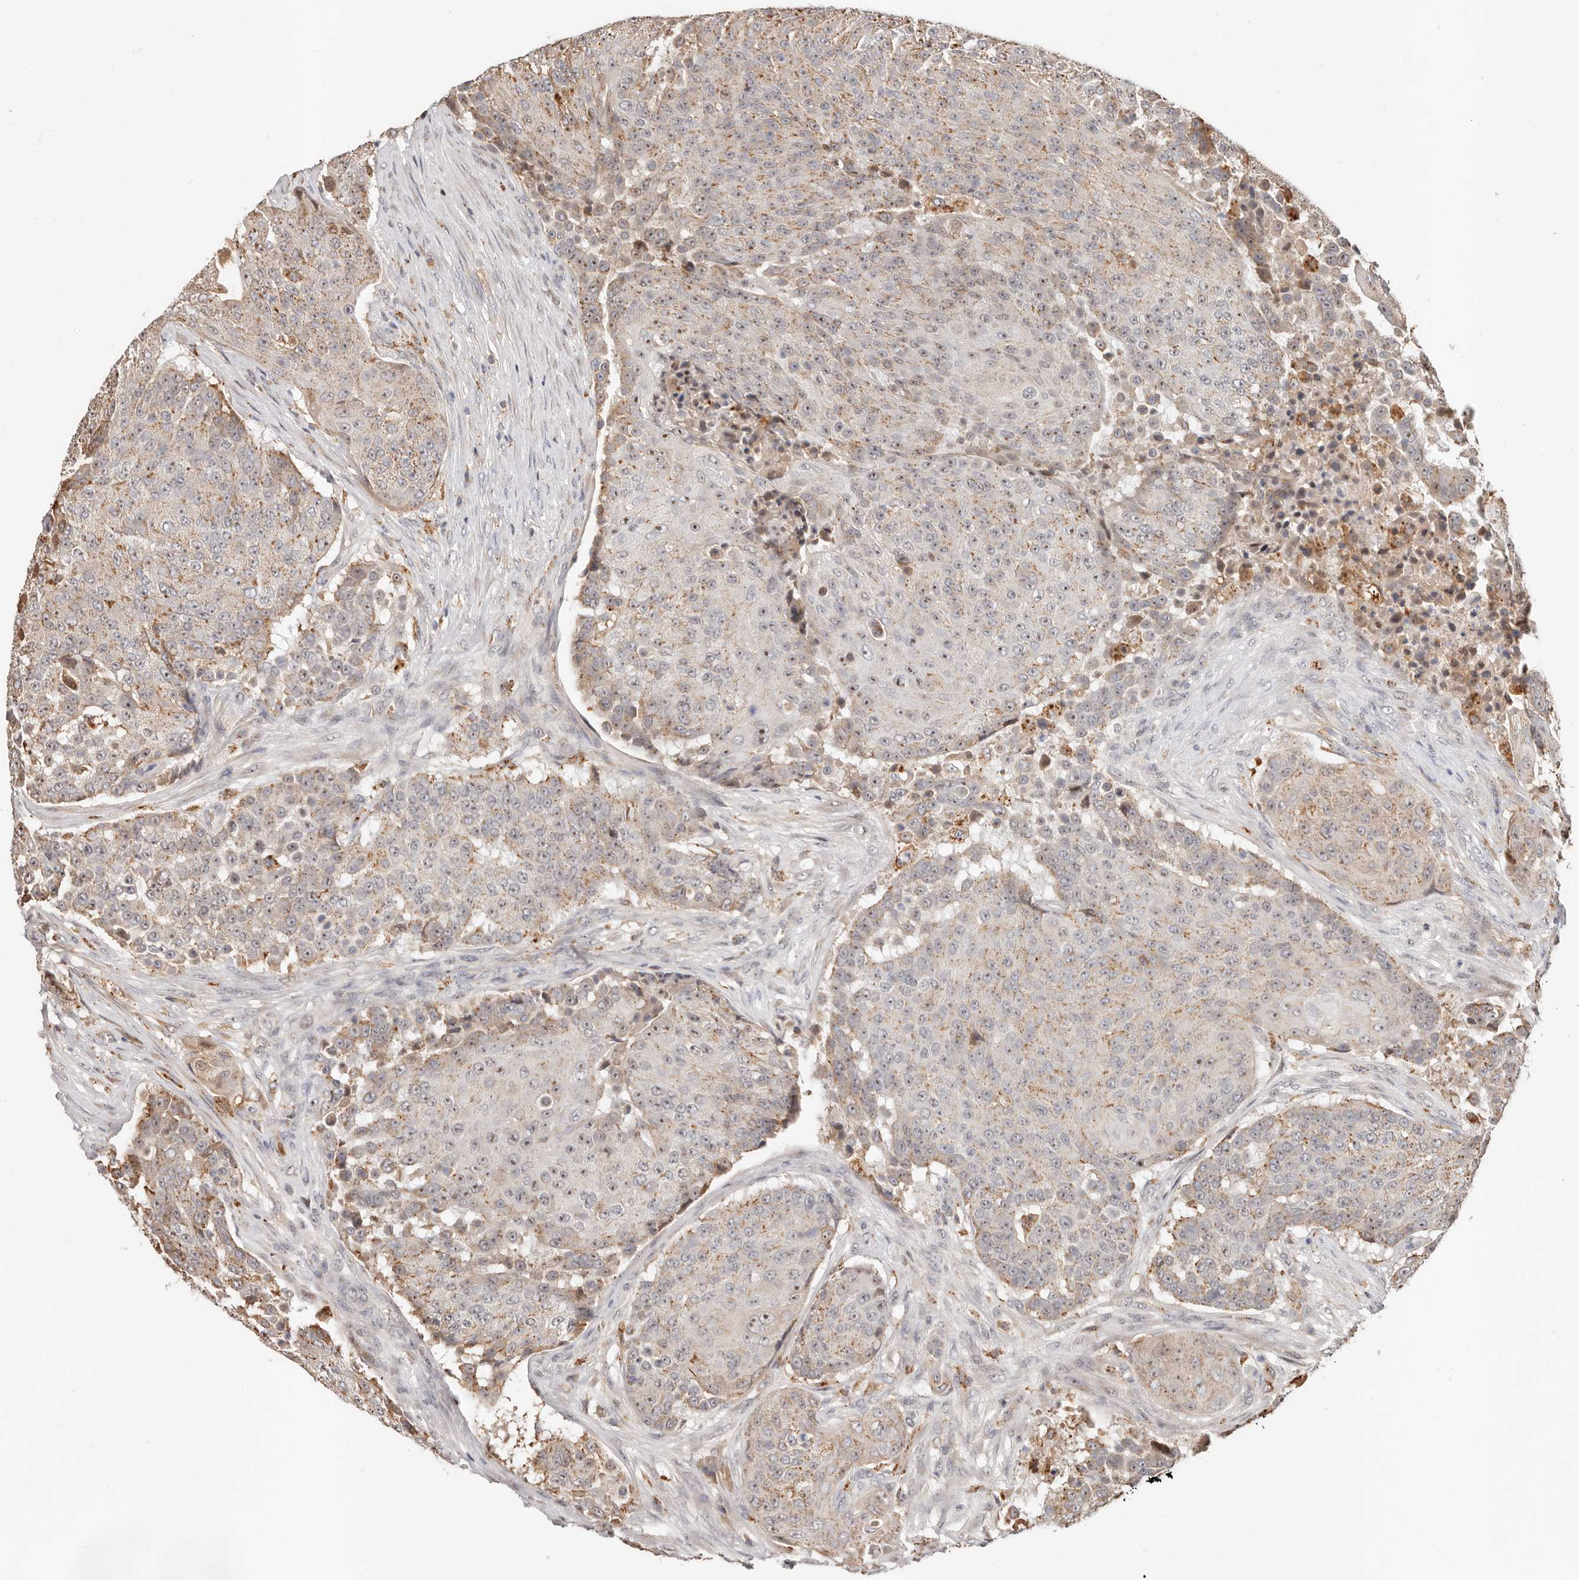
{"staining": {"intensity": "weak", "quantity": "25%-75%", "location": "cytoplasmic/membranous,nuclear"}, "tissue": "urothelial cancer", "cell_type": "Tumor cells", "image_type": "cancer", "snomed": [{"axis": "morphology", "description": "Urothelial carcinoma, High grade"}, {"axis": "topography", "description": "Urinary bladder"}], "caption": "This is a histology image of immunohistochemistry staining of urothelial carcinoma (high-grade), which shows weak positivity in the cytoplasmic/membranous and nuclear of tumor cells.", "gene": "ZRANB1", "patient": {"sex": "female", "age": 63}}